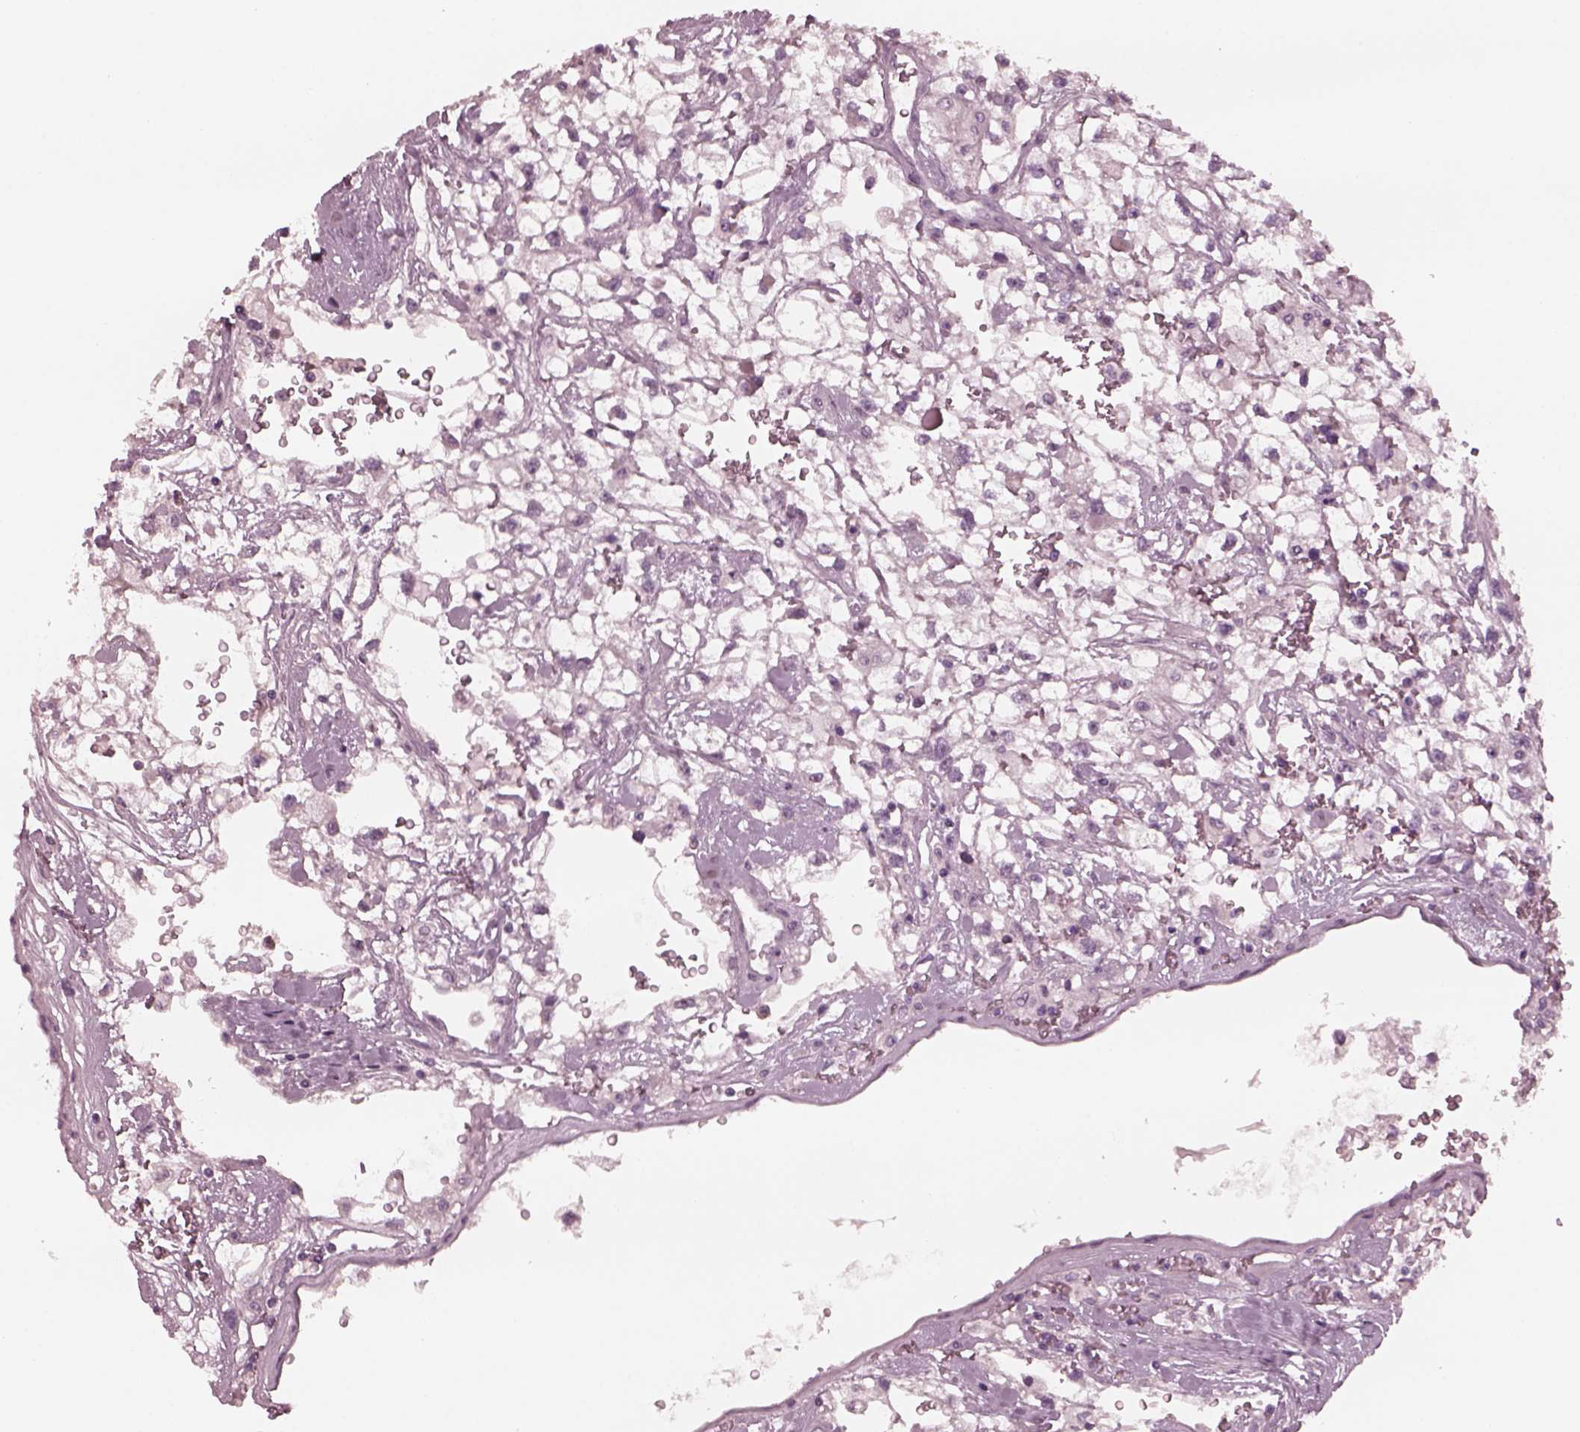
{"staining": {"intensity": "negative", "quantity": "none", "location": "none"}, "tissue": "renal cancer", "cell_type": "Tumor cells", "image_type": "cancer", "snomed": [{"axis": "morphology", "description": "Adenocarcinoma, NOS"}, {"axis": "topography", "description": "Kidney"}], "caption": "High magnification brightfield microscopy of adenocarcinoma (renal) stained with DAB (3,3'-diaminobenzidine) (brown) and counterstained with hematoxylin (blue): tumor cells show no significant expression.", "gene": "YY2", "patient": {"sex": "male", "age": 59}}